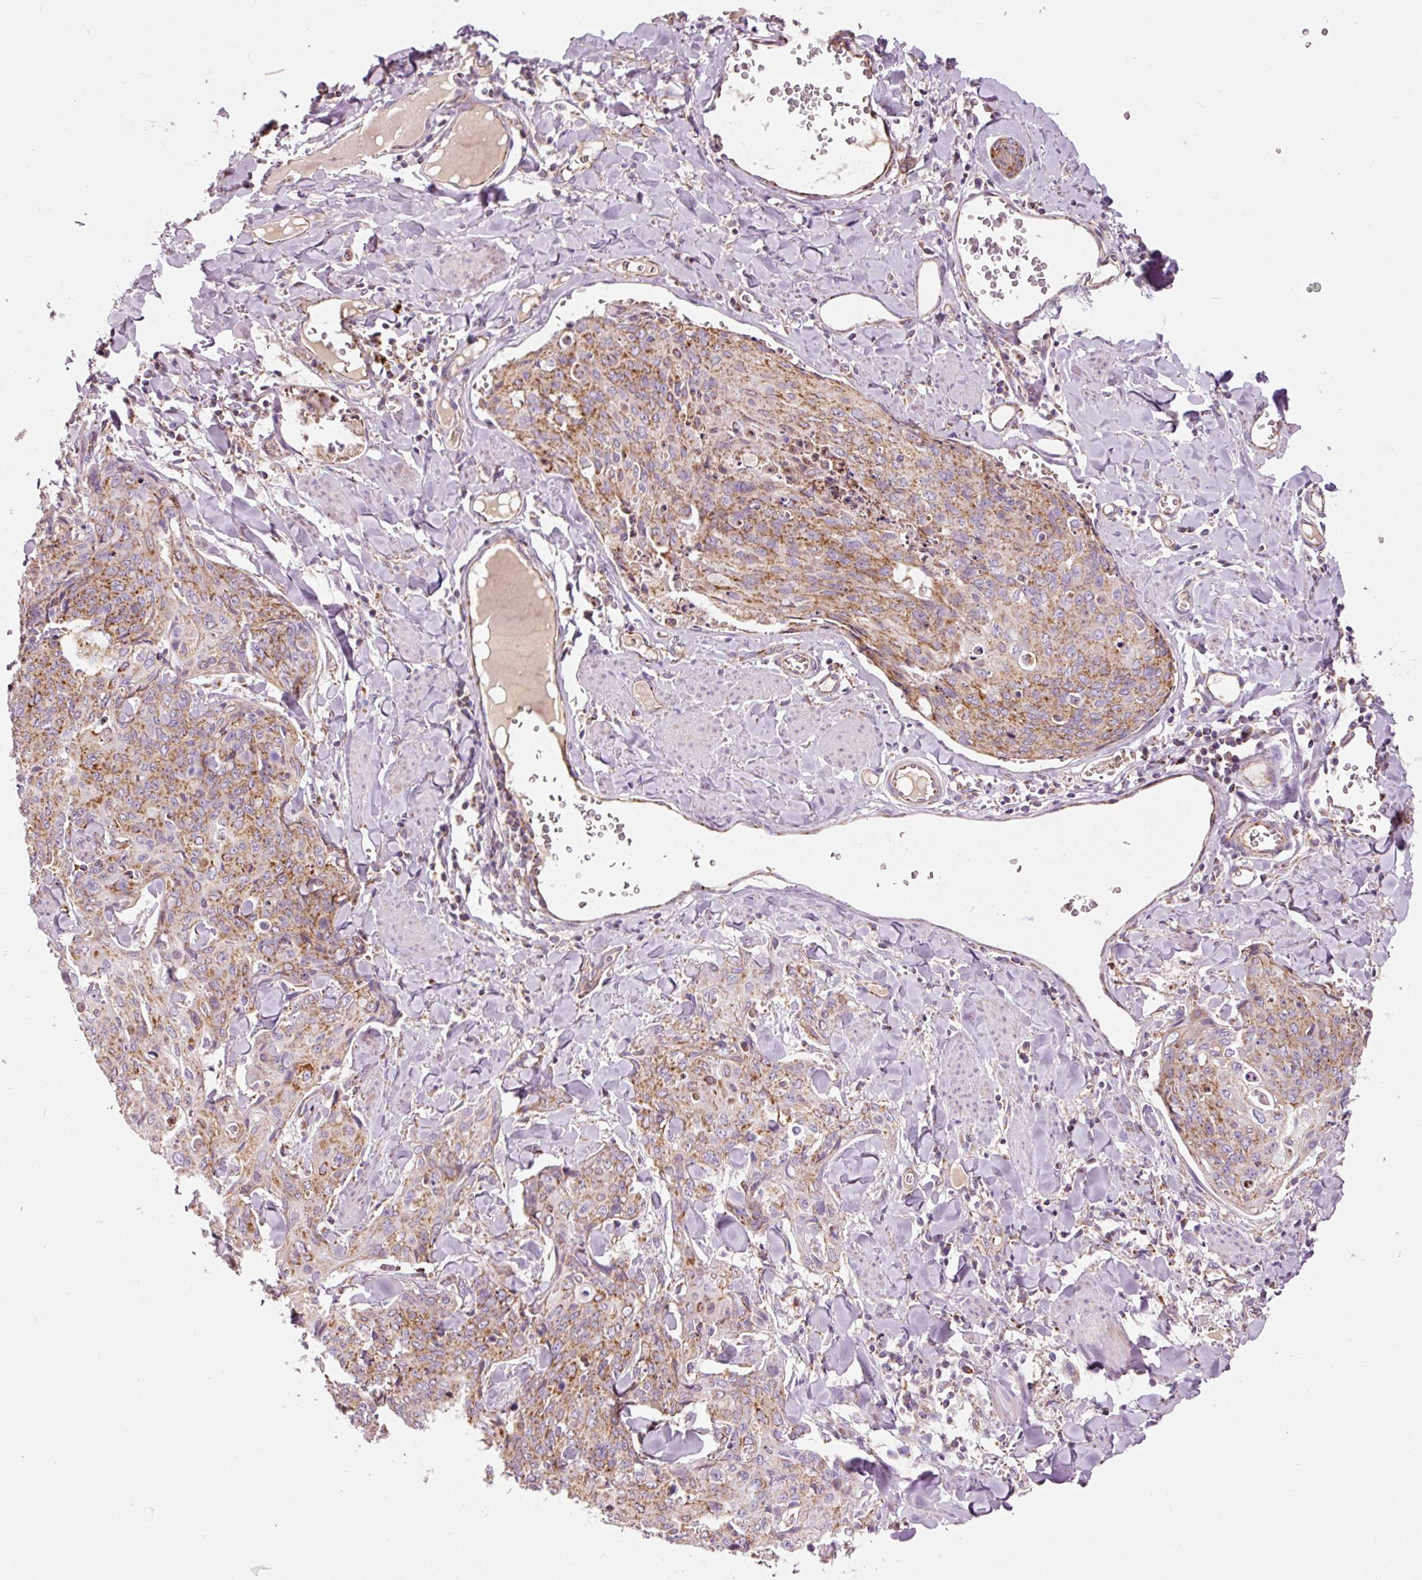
{"staining": {"intensity": "moderate", "quantity": "25%-75%", "location": "cytoplasmic/membranous"}, "tissue": "skin cancer", "cell_type": "Tumor cells", "image_type": "cancer", "snomed": [{"axis": "morphology", "description": "Squamous cell carcinoma, NOS"}, {"axis": "topography", "description": "Skin"}, {"axis": "topography", "description": "Vulva"}], "caption": "Moderate cytoplasmic/membranous staining is seen in approximately 25%-75% of tumor cells in skin cancer (squamous cell carcinoma).", "gene": "NDUFB4", "patient": {"sex": "female", "age": 85}}